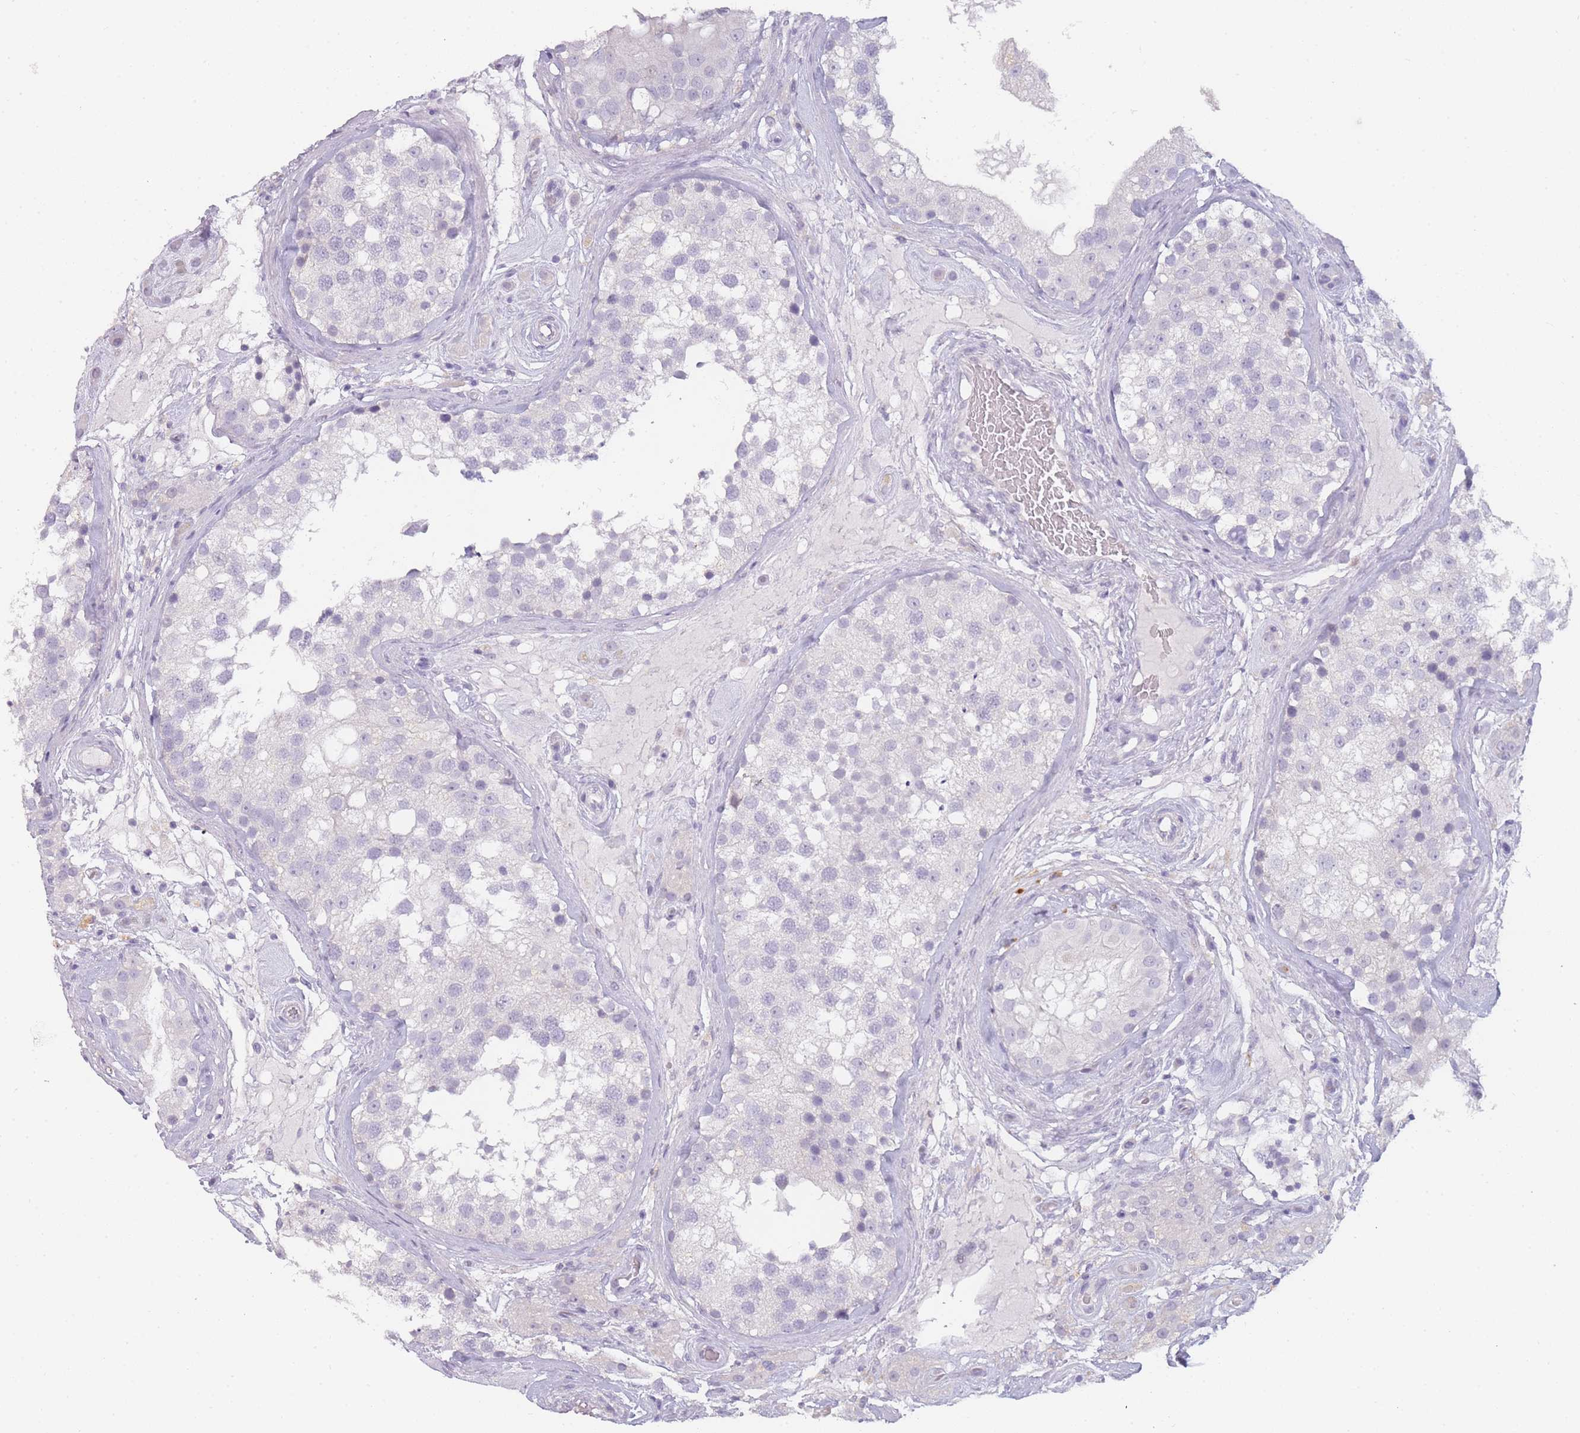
{"staining": {"intensity": "negative", "quantity": "none", "location": "none"}, "tissue": "testis", "cell_type": "Cells in seminiferous ducts", "image_type": "normal", "snomed": [{"axis": "morphology", "description": "Normal tissue, NOS"}, {"axis": "topography", "description": "Testis"}], "caption": "Immunohistochemistry (IHC) photomicrograph of benign human testis stained for a protein (brown), which exhibits no expression in cells in seminiferous ducts.", "gene": "INS", "patient": {"sex": "male", "age": 46}}